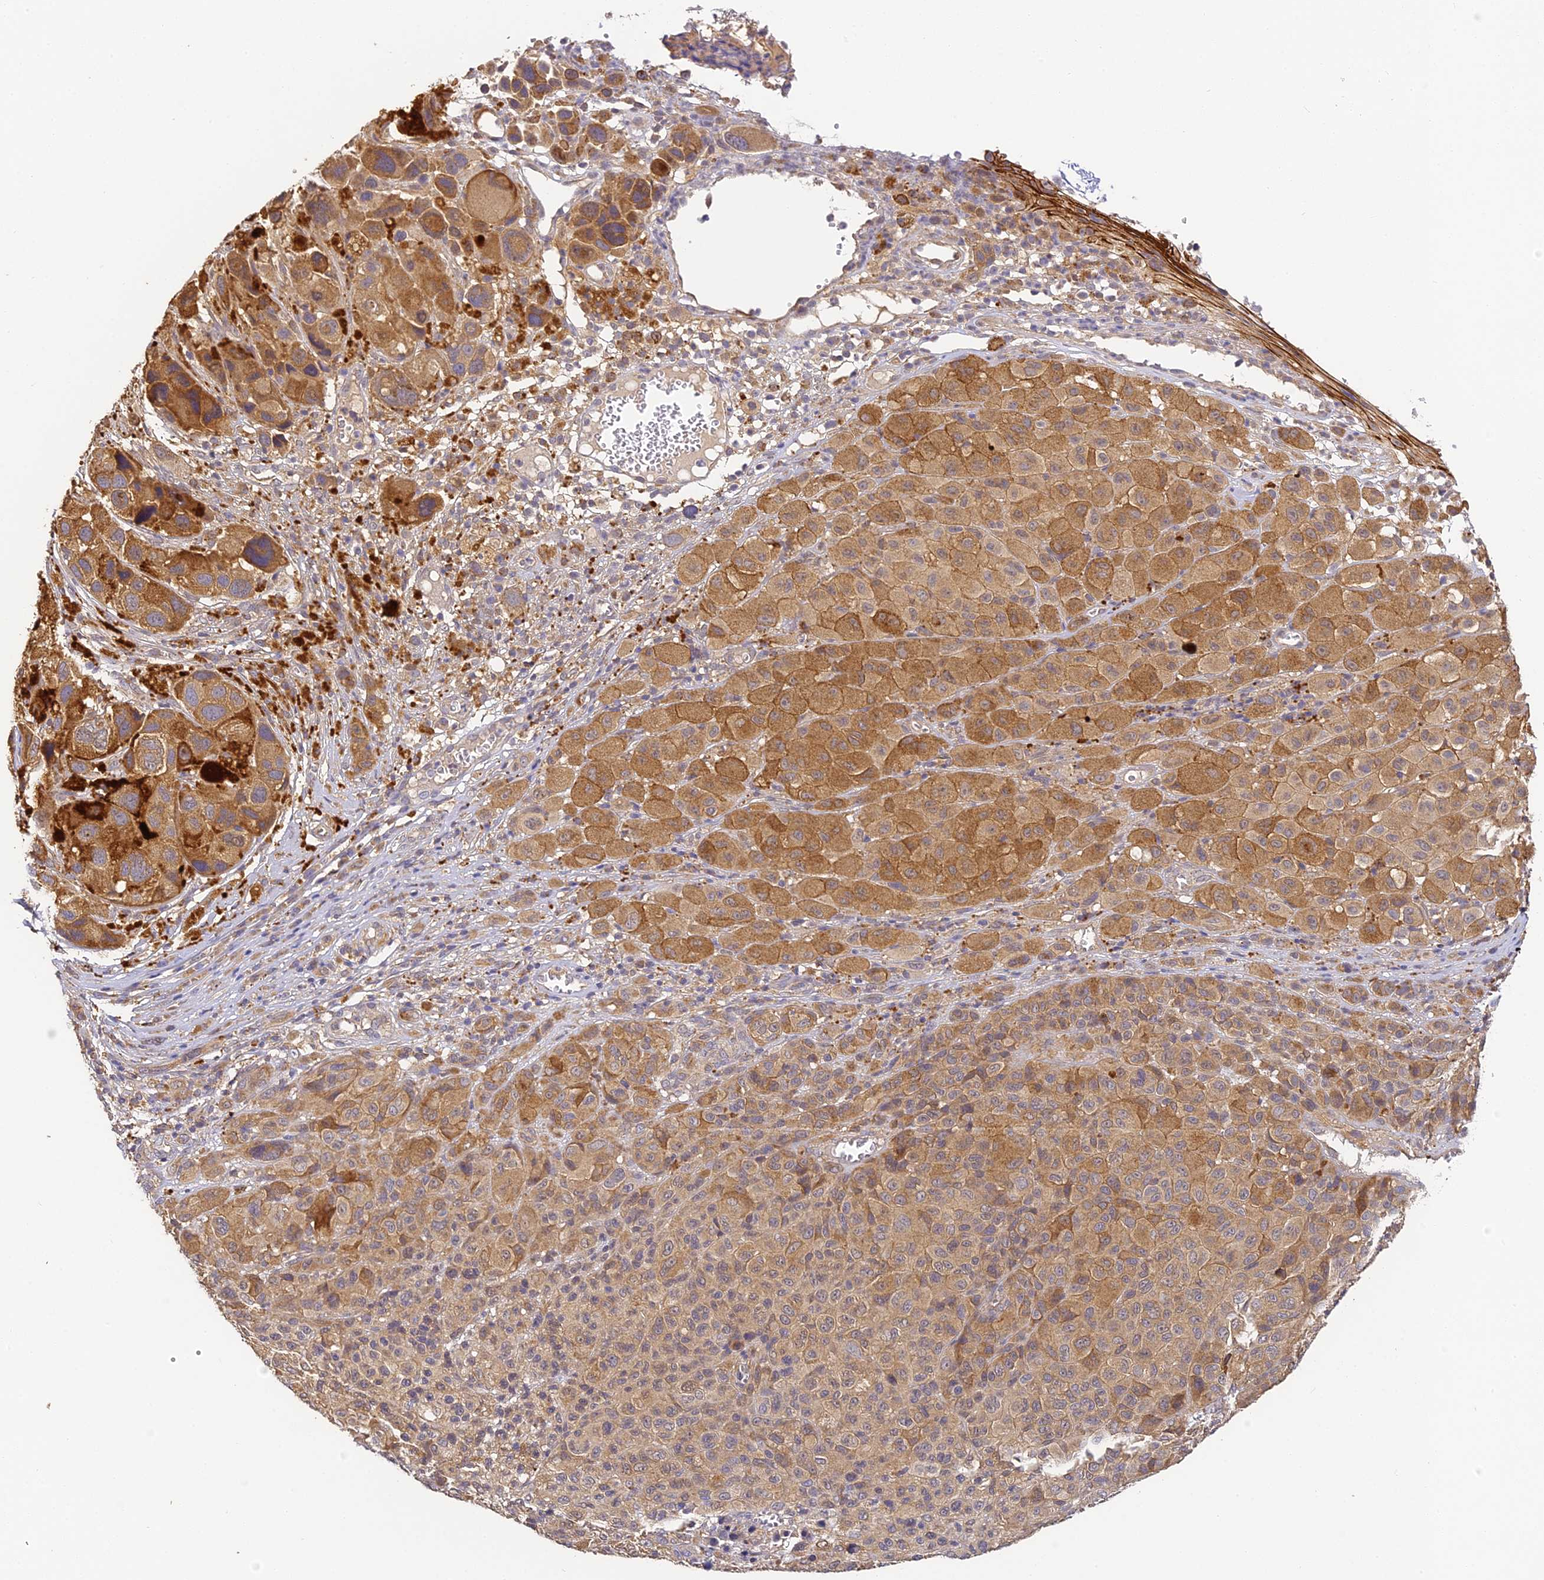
{"staining": {"intensity": "moderate", "quantity": ">75%", "location": "cytoplasmic/membranous"}, "tissue": "melanoma", "cell_type": "Tumor cells", "image_type": "cancer", "snomed": [{"axis": "morphology", "description": "Malignant melanoma, NOS"}, {"axis": "topography", "description": "Skin of trunk"}], "caption": "This image demonstrates immunohistochemistry (IHC) staining of malignant melanoma, with medium moderate cytoplasmic/membranous positivity in approximately >75% of tumor cells.", "gene": "YAE1", "patient": {"sex": "male", "age": 71}}